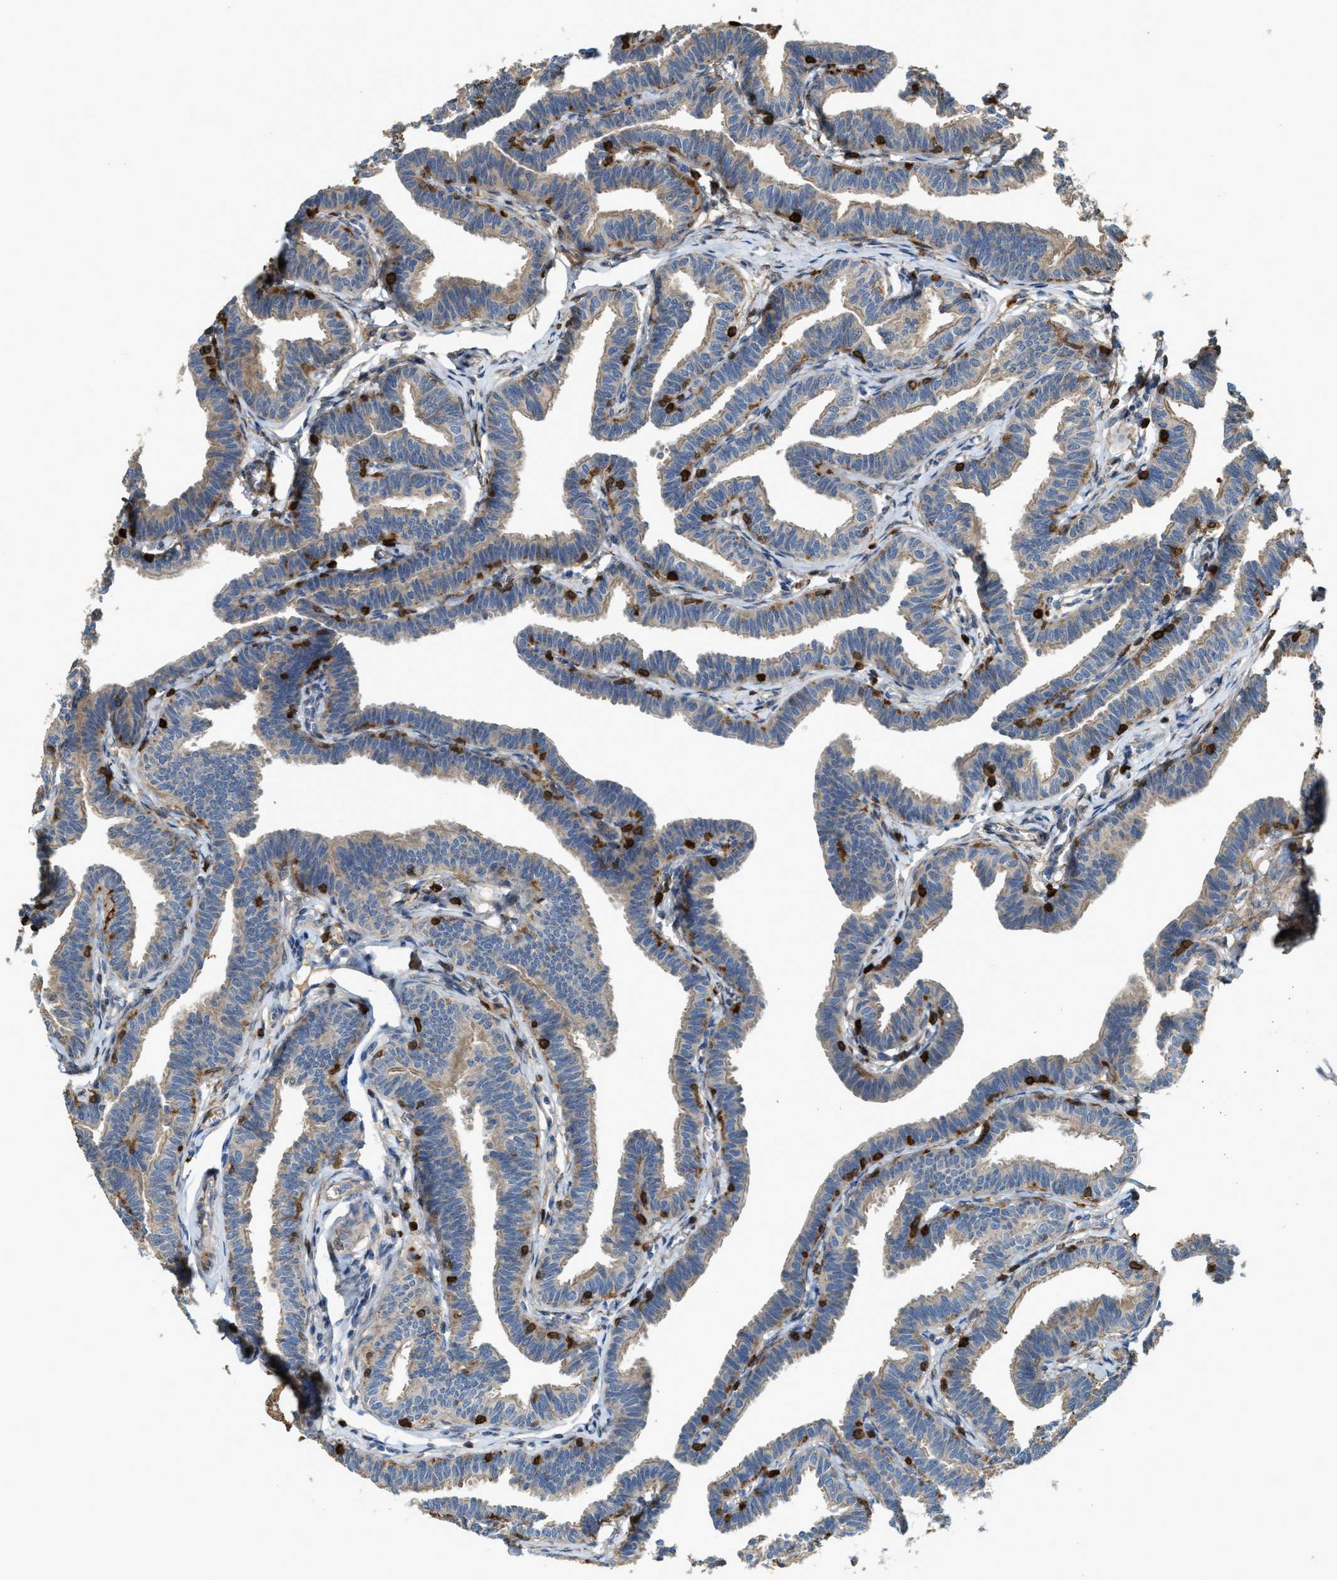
{"staining": {"intensity": "negative", "quantity": "none", "location": "none"}, "tissue": "fallopian tube", "cell_type": "Glandular cells", "image_type": "normal", "snomed": [{"axis": "morphology", "description": "Normal tissue, NOS"}, {"axis": "topography", "description": "Fallopian tube"}, {"axis": "topography", "description": "Ovary"}], "caption": "There is no significant expression in glandular cells of fallopian tube. Brightfield microscopy of immunohistochemistry stained with DAB (3,3'-diaminobenzidine) (brown) and hematoxylin (blue), captured at high magnification.", "gene": "SERPINB5", "patient": {"sex": "female", "age": 23}}